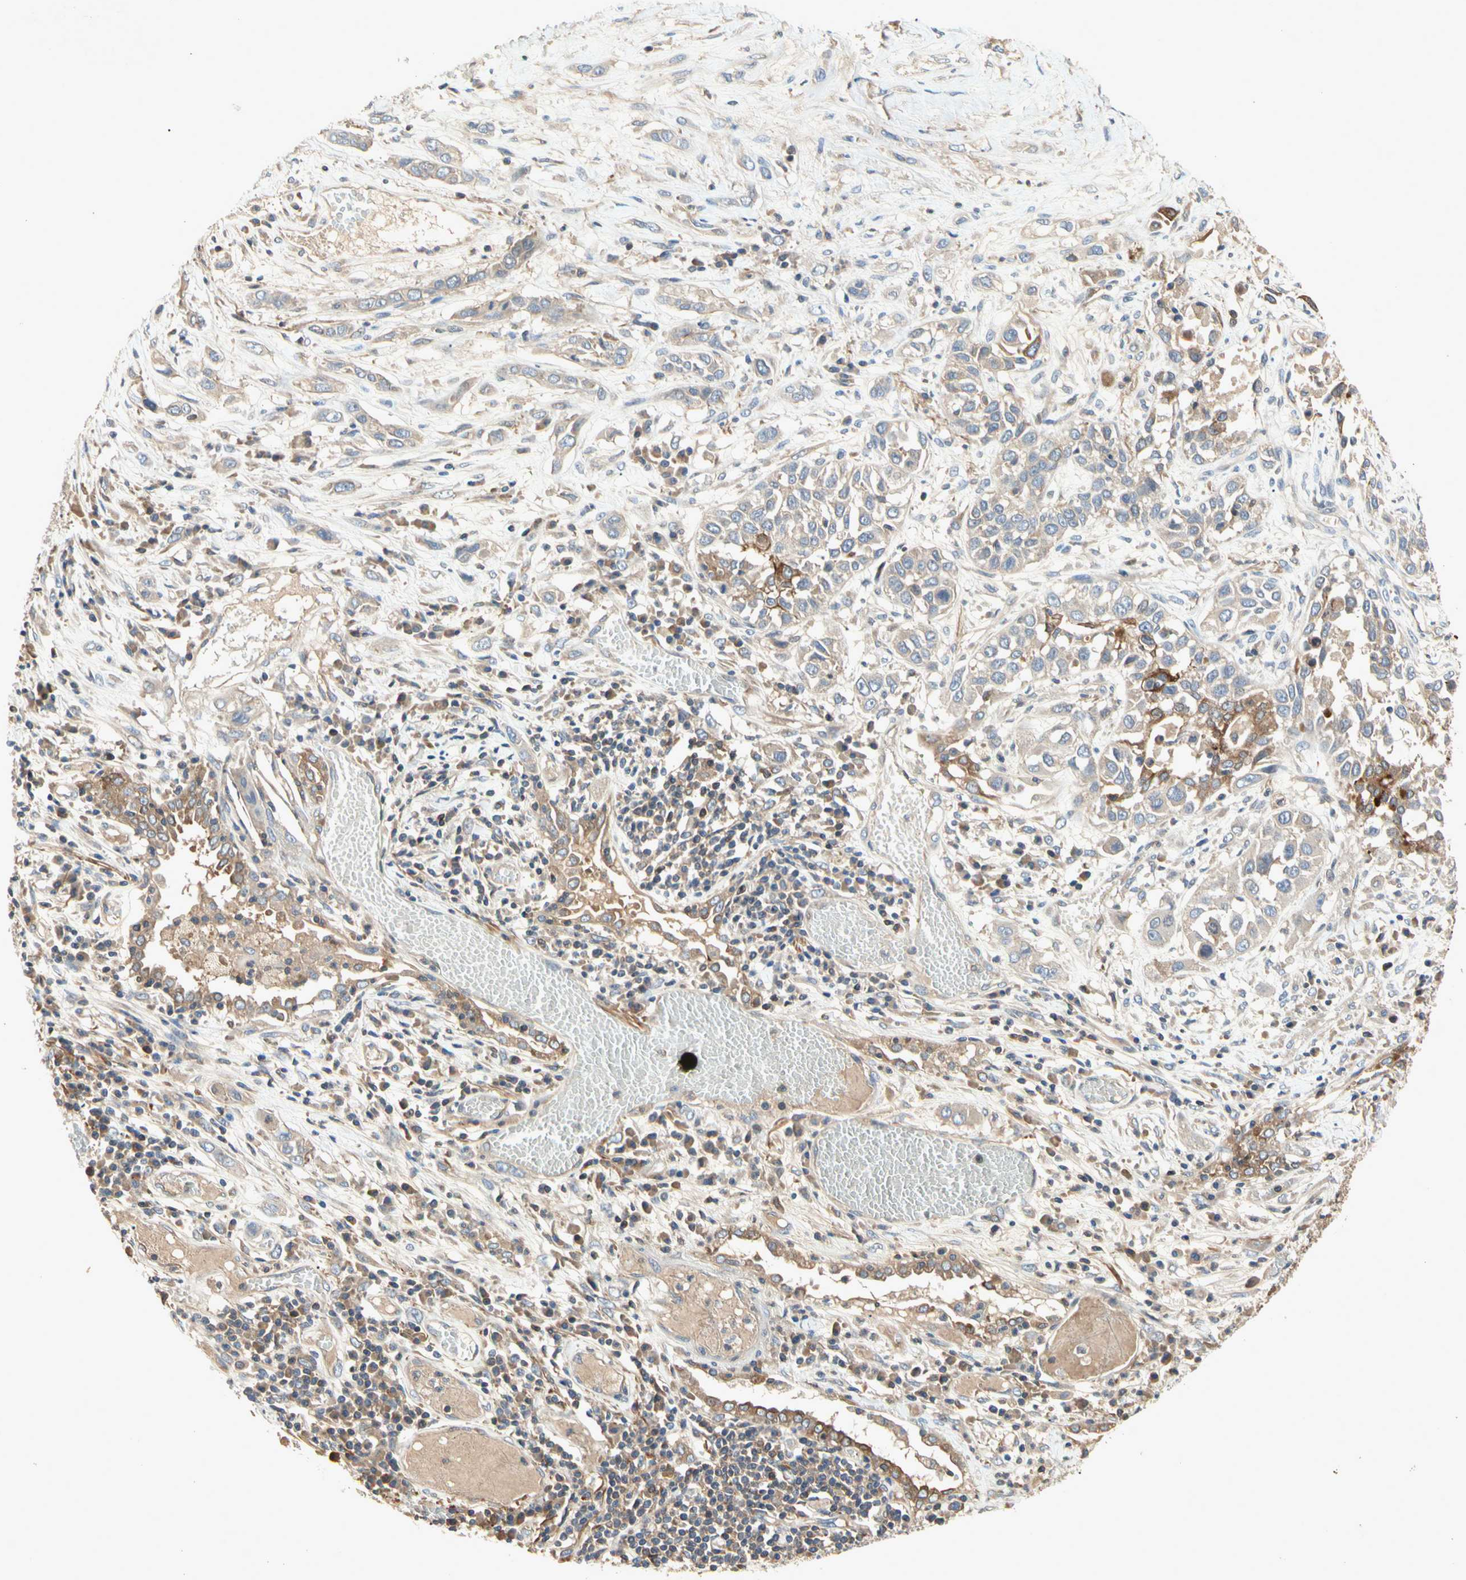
{"staining": {"intensity": "moderate", "quantity": "<25%", "location": "cytoplasmic/membranous"}, "tissue": "lung cancer", "cell_type": "Tumor cells", "image_type": "cancer", "snomed": [{"axis": "morphology", "description": "Squamous cell carcinoma, NOS"}, {"axis": "topography", "description": "Lung"}], "caption": "This is an image of immunohistochemistry staining of lung cancer (squamous cell carcinoma), which shows moderate expression in the cytoplasmic/membranous of tumor cells.", "gene": "CRTAC1", "patient": {"sex": "male", "age": 71}}